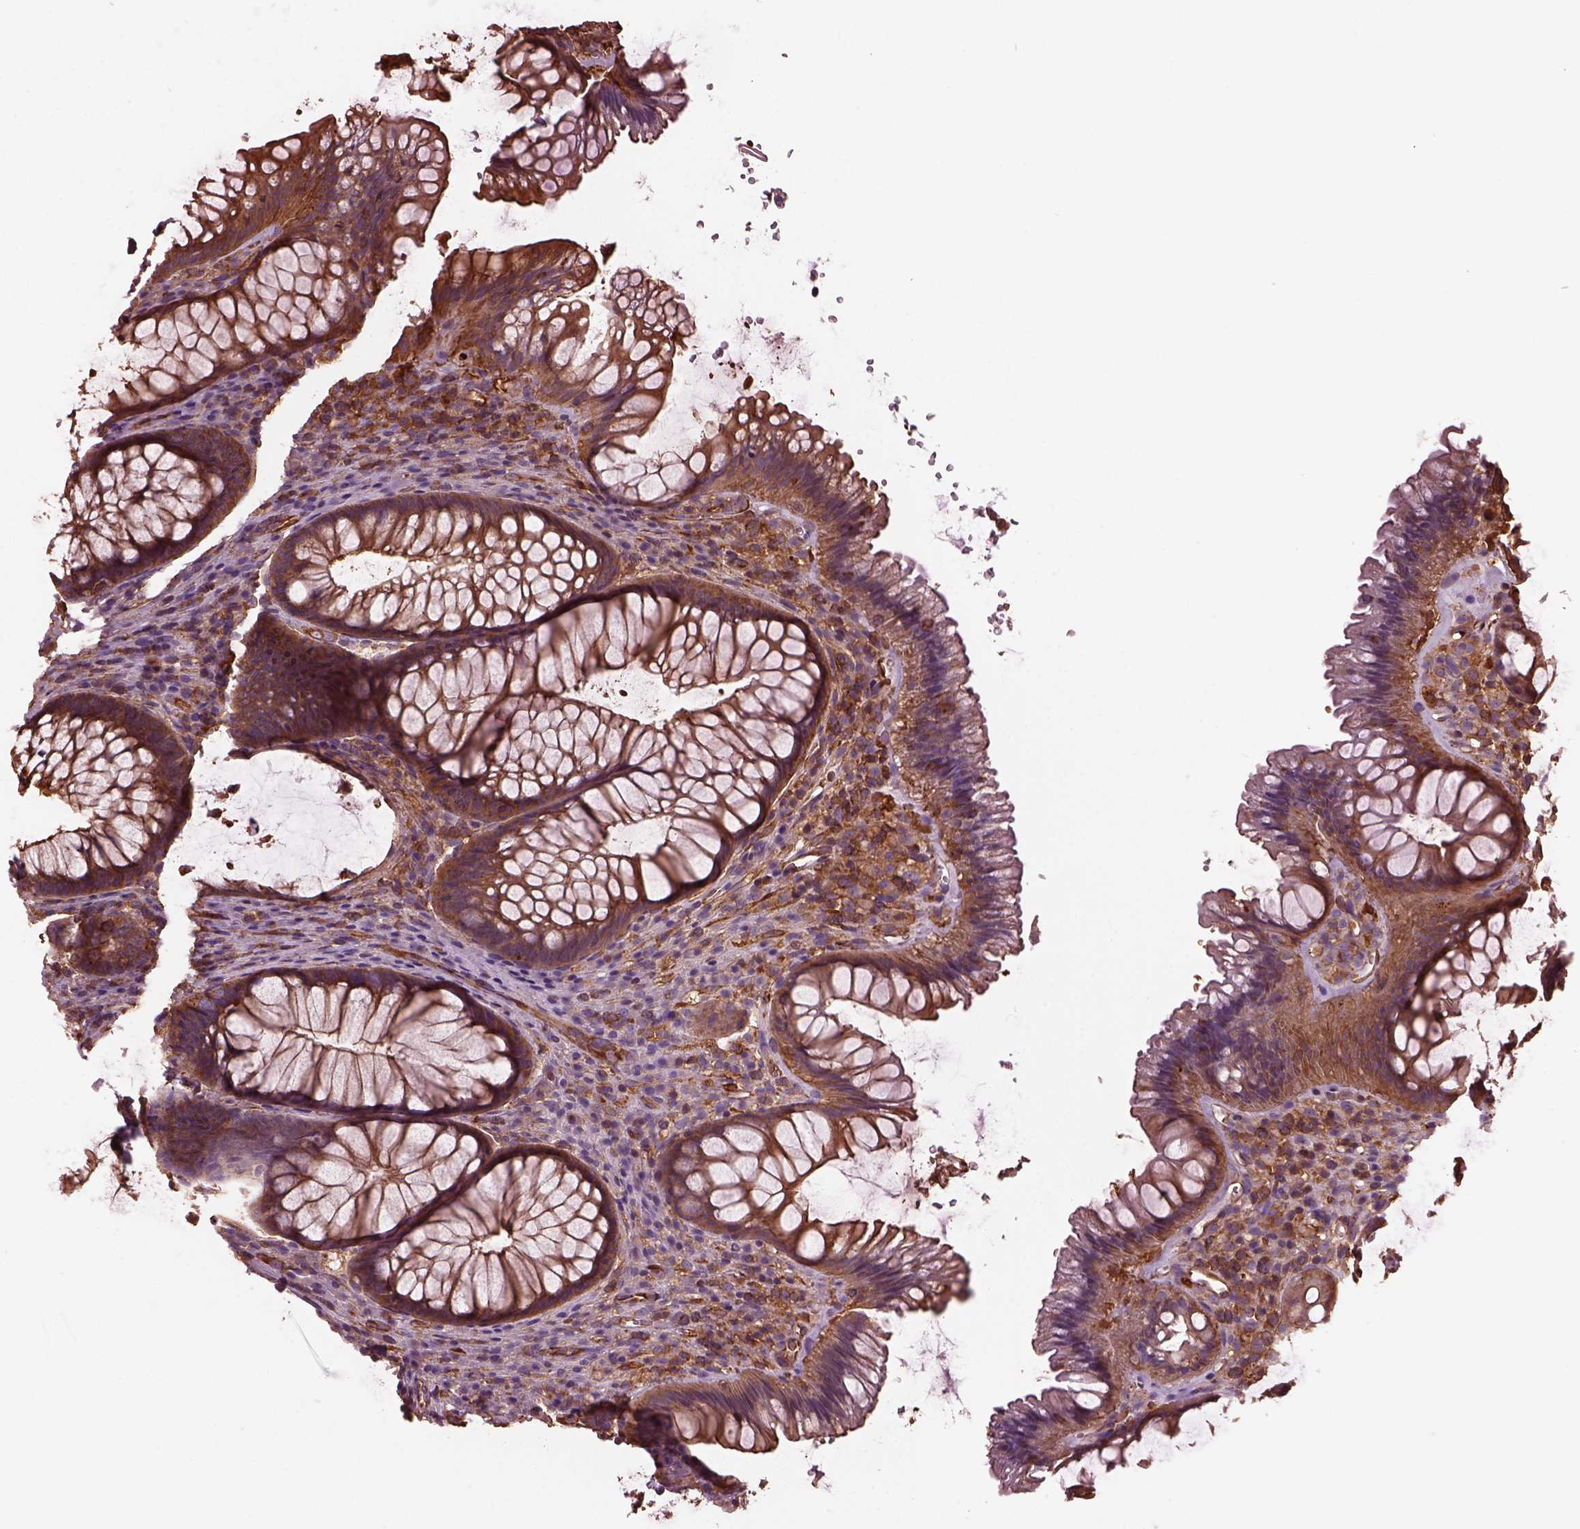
{"staining": {"intensity": "moderate", "quantity": ">75%", "location": "cytoplasmic/membranous"}, "tissue": "rectum", "cell_type": "Glandular cells", "image_type": "normal", "snomed": [{"axis": "morphology", "description": "Normal tissue, NOS"}, {"axis": "topography", "description": "Smooth muscle"}, {"axis": "topography", "description": "Rectum"}], "caption": "Rectum stained for a protein exhibits moderate cytoplasmic/membranous positivity in glandular cells. Using DAB (brown) and hematoxylin (blue) stains, captured at high magnification using brightfield microscopy.", "gene": "MYL1", "patient": {"sex": "male", "age": 53}}